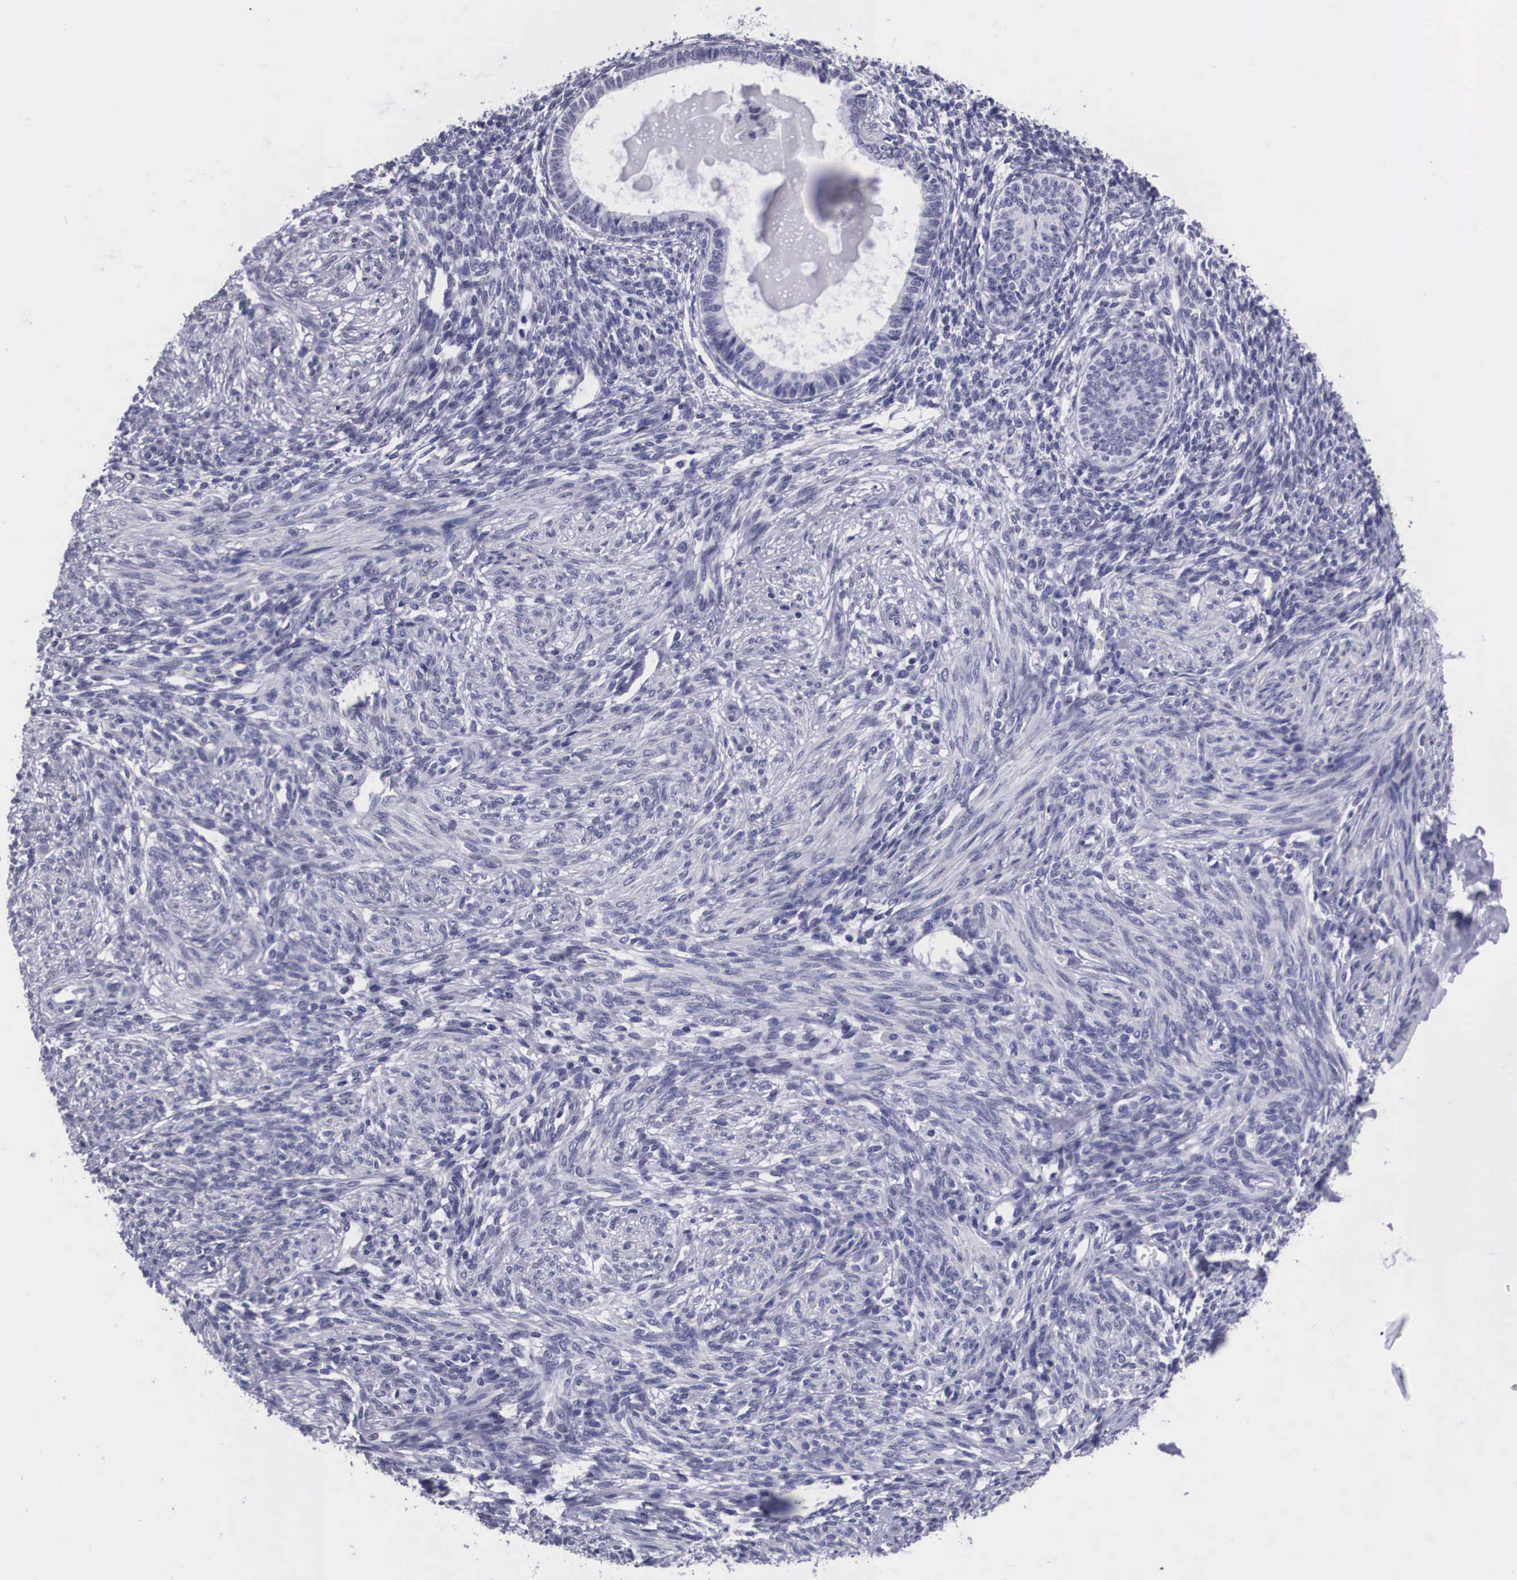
{"staining": {"intensity": "negative", "quantity": "none", "location": "none"}, "tissue": "endometrium", "cell_type": "Cells in endometrial stroma", "image_type": "normal", "snomed": [{"axis": "morphology", "description": "Normal tissue, NOS"}, {"axis": "topography", "description": "Endometrium"}], "caption": "Immunohistochemistry of benign endometrium shows no expression in cells in endometrial stroma. (DAB (3,3'-diaminobenzidine) immunohistochemistry, high magnification).", "gene": "C22orf31", "patient": {"sex": "female", "age": 82}}